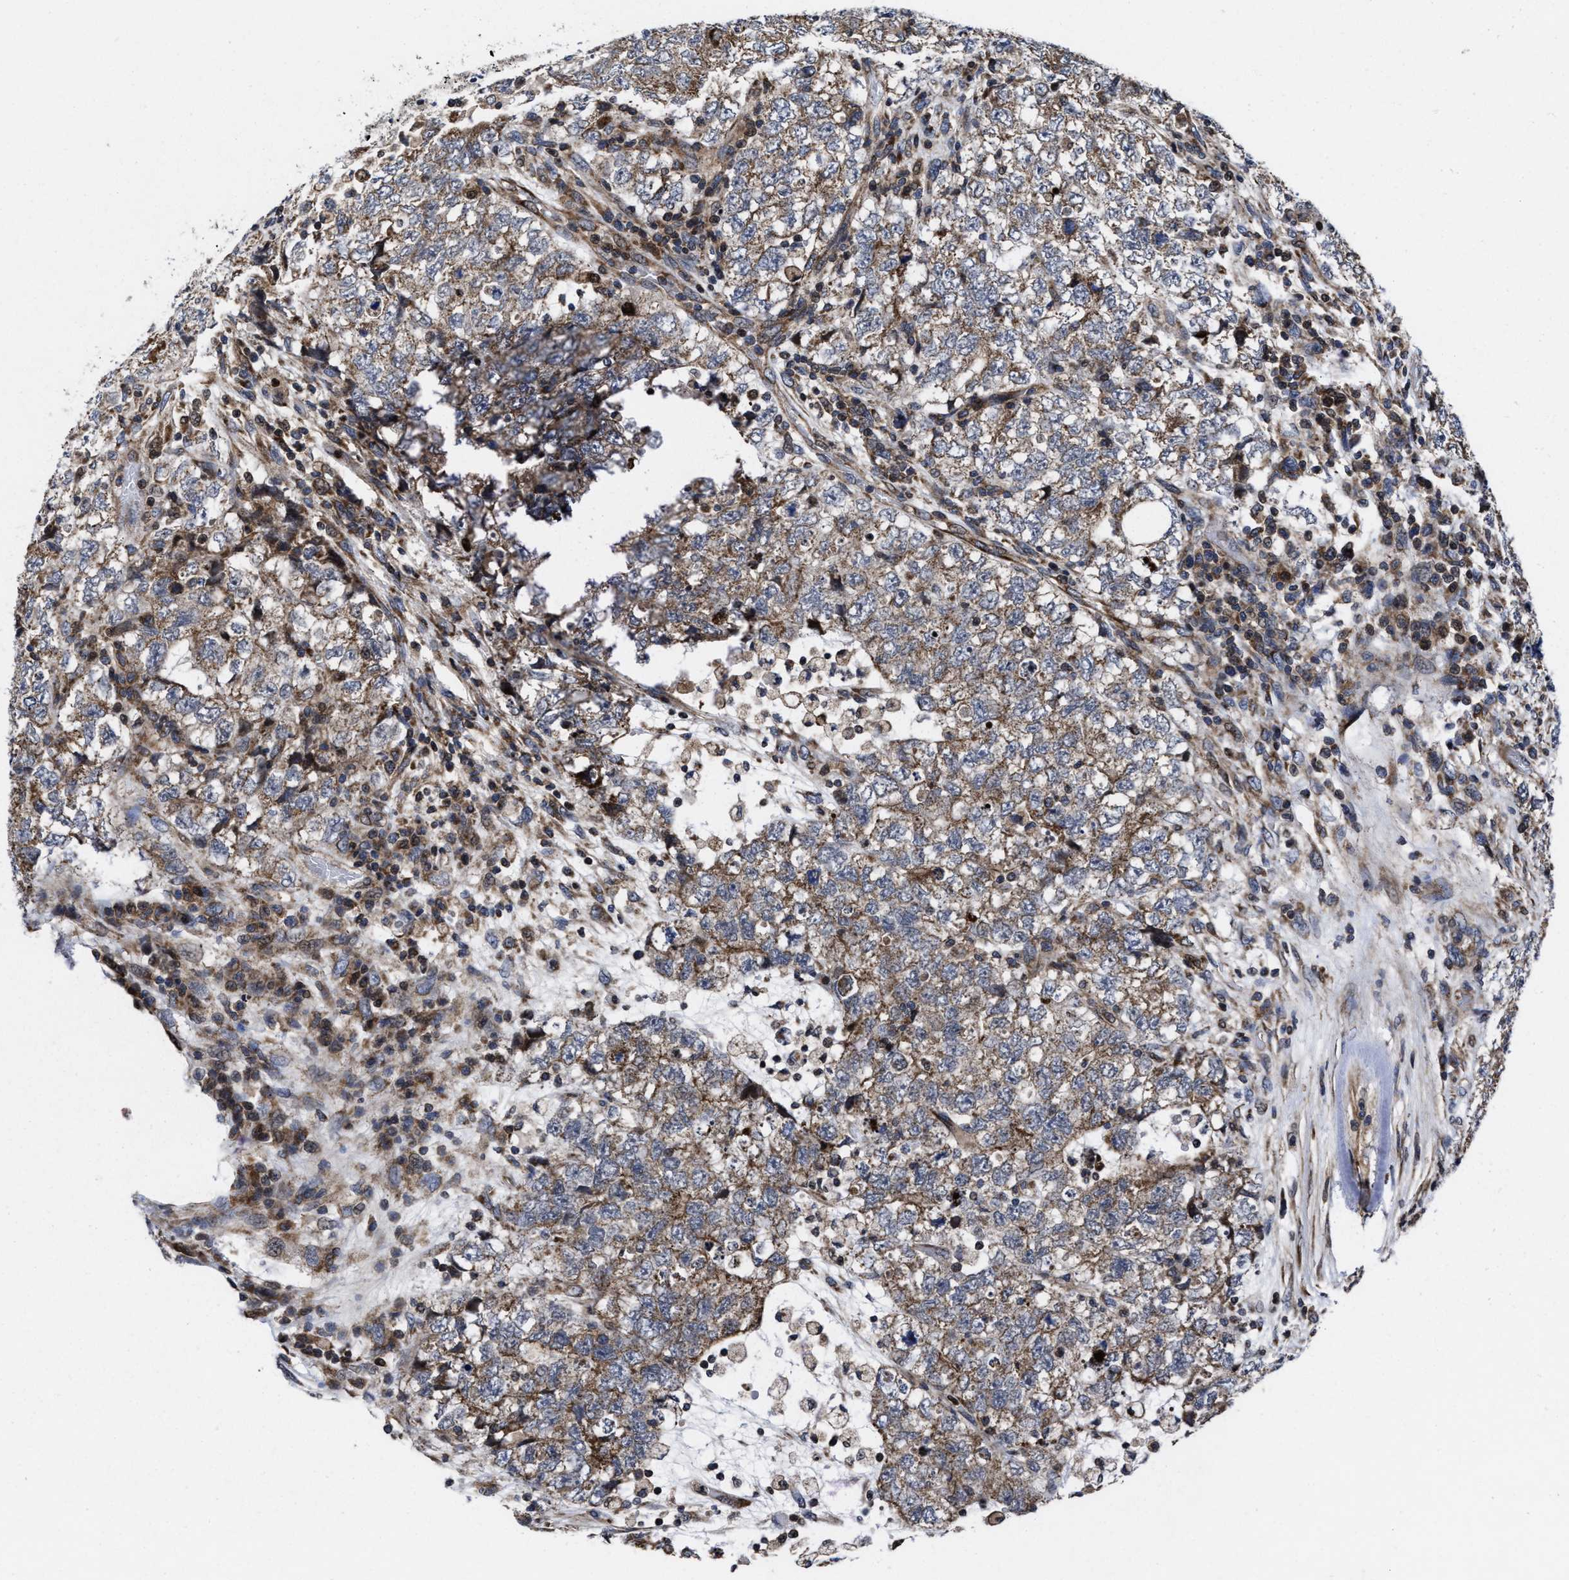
{"staining": {"intensity": "moderate", "quantity": ">75%", "location": "cytoplasmic/membranous"}, "tissue": "testis cancer", "cell_type": "Tumor cells", "image_type": "cancer", "snomed": [{"axis": "morphology", "description": "Seminoma, NOS"}, {"axis": "topography", "description": "Testis"}], "caption": "Human seminoma (testis) stained with a protein marker demonstrates moderate staining in tumor cells.", "gene": "MRPL50", "patient": {"sex": "male", "age": 22}}